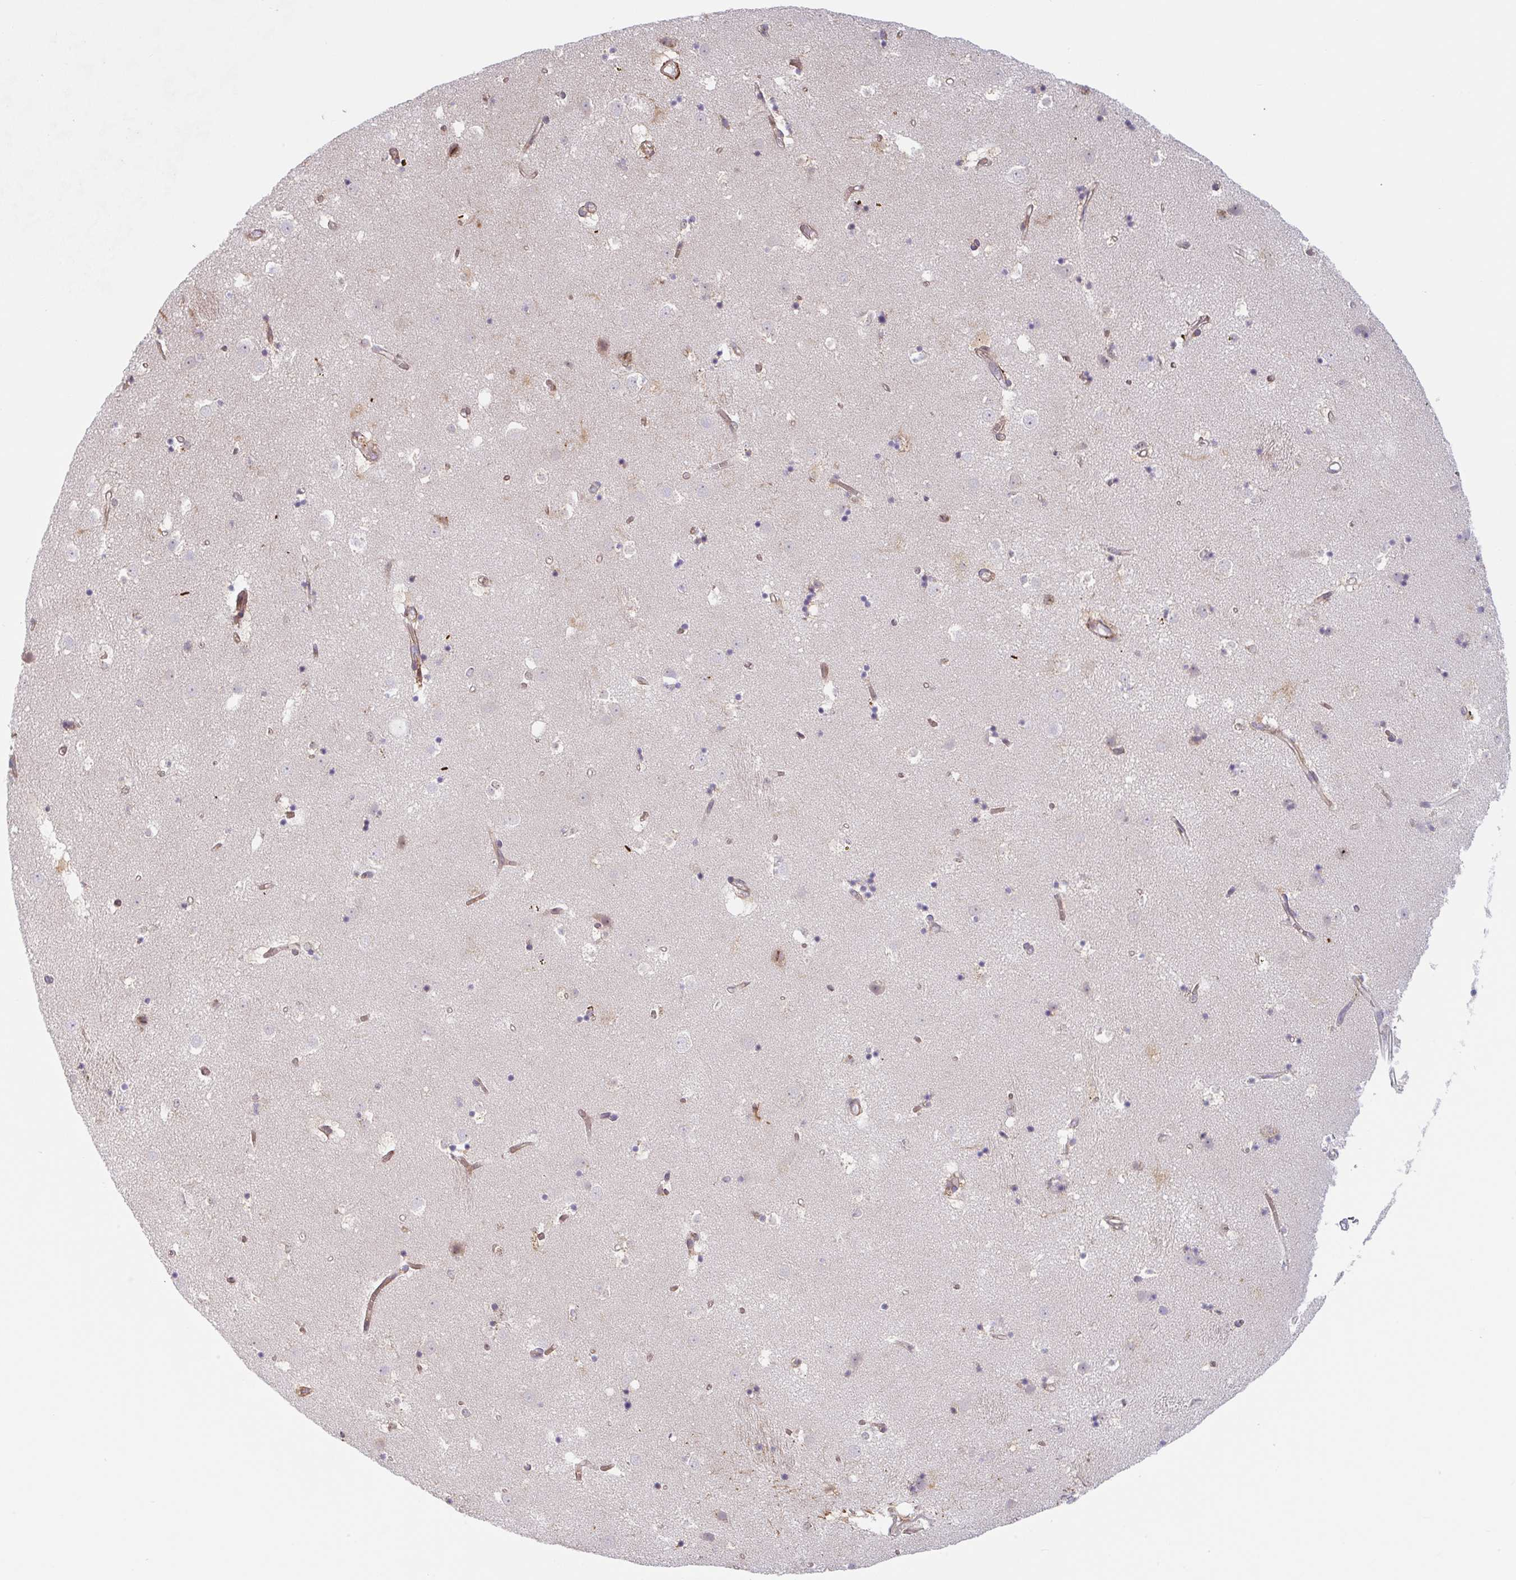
{"staining": {"intensity": "weak", "quantity": "<25%", "location": "cytoplasmic/membranous"}, "tissue": "caudate", "cell_type": "Glial cells", "image_type": "normal", "snomed": [{"axis": "morphology", "description": "Normal tissue, NOS"}, {"axis": "topography", "description": "Lateral ventricle wall"}], "caption": "Protein analysis of benign caudate shows no significant expression in glial cells. (Brightfield microscopy of DAB (3,3'-diaminobenzidine) immunohistochemistry (IHC) at high magnification).", "gene": "RIT1", "patient": {"sex": "male", "age": 58}}